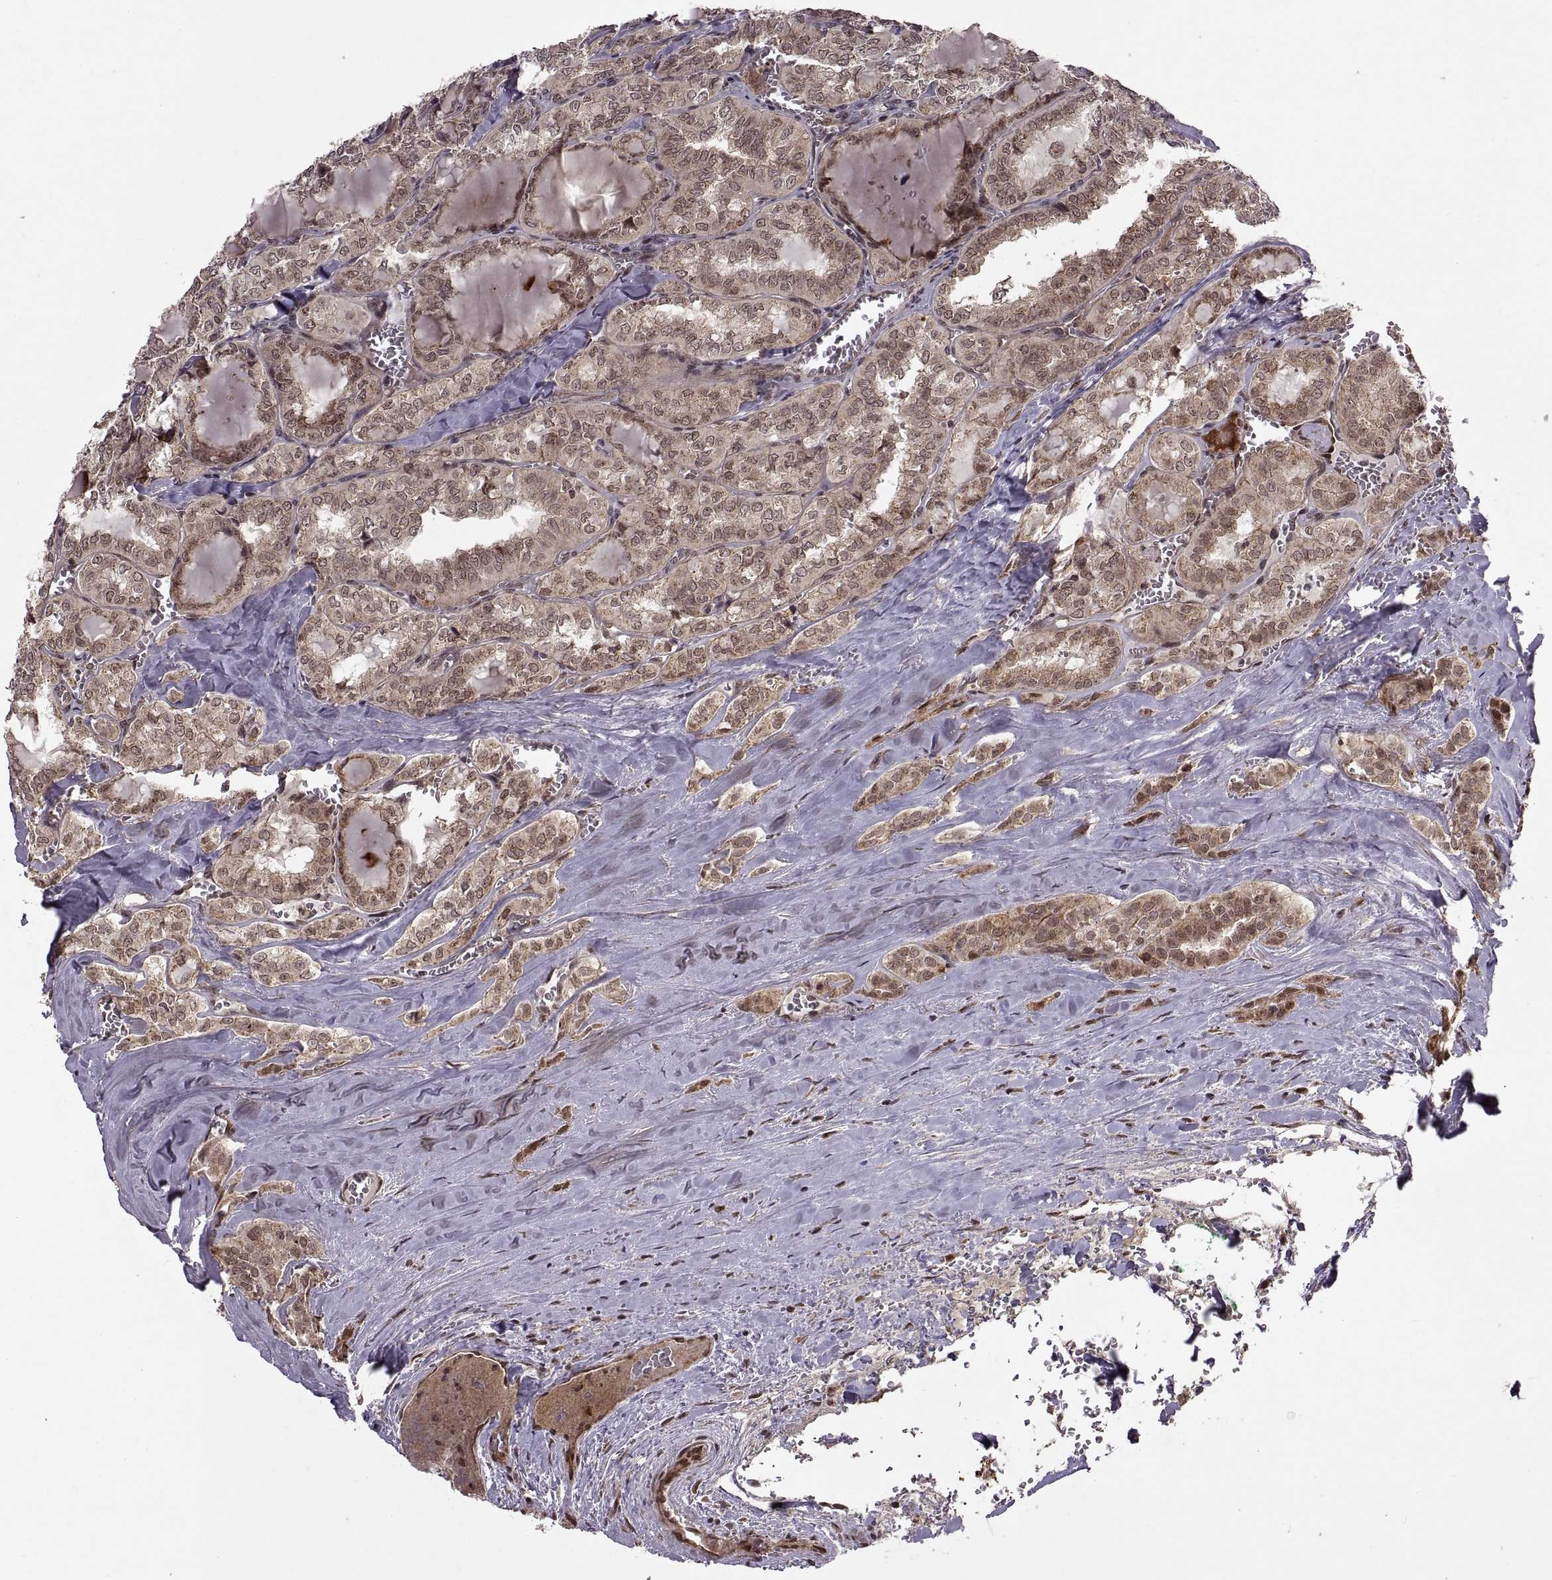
{"staining": {"intensity": "weak", "quantity": ">75%", "location": "cytoplasmic/membranous,nuclear"}, "tissue": "thyroid cancer", "cell_type": "Tumor cells", "image_type": "cancer", "snomed": [{"axis": "morphology", "description": "Papillary adenocarcinoma, NOS"}, {"axis": "topography", "description": "Thyroid gland"}], "caption": "Tumor cells show low levels of weak cytoplasmic/membranous and nuclear expression in approximately >75% of cells in human thyroid cancer.", "gene": "PTOV1", "patient": {"sex": "female", "age": 41}}